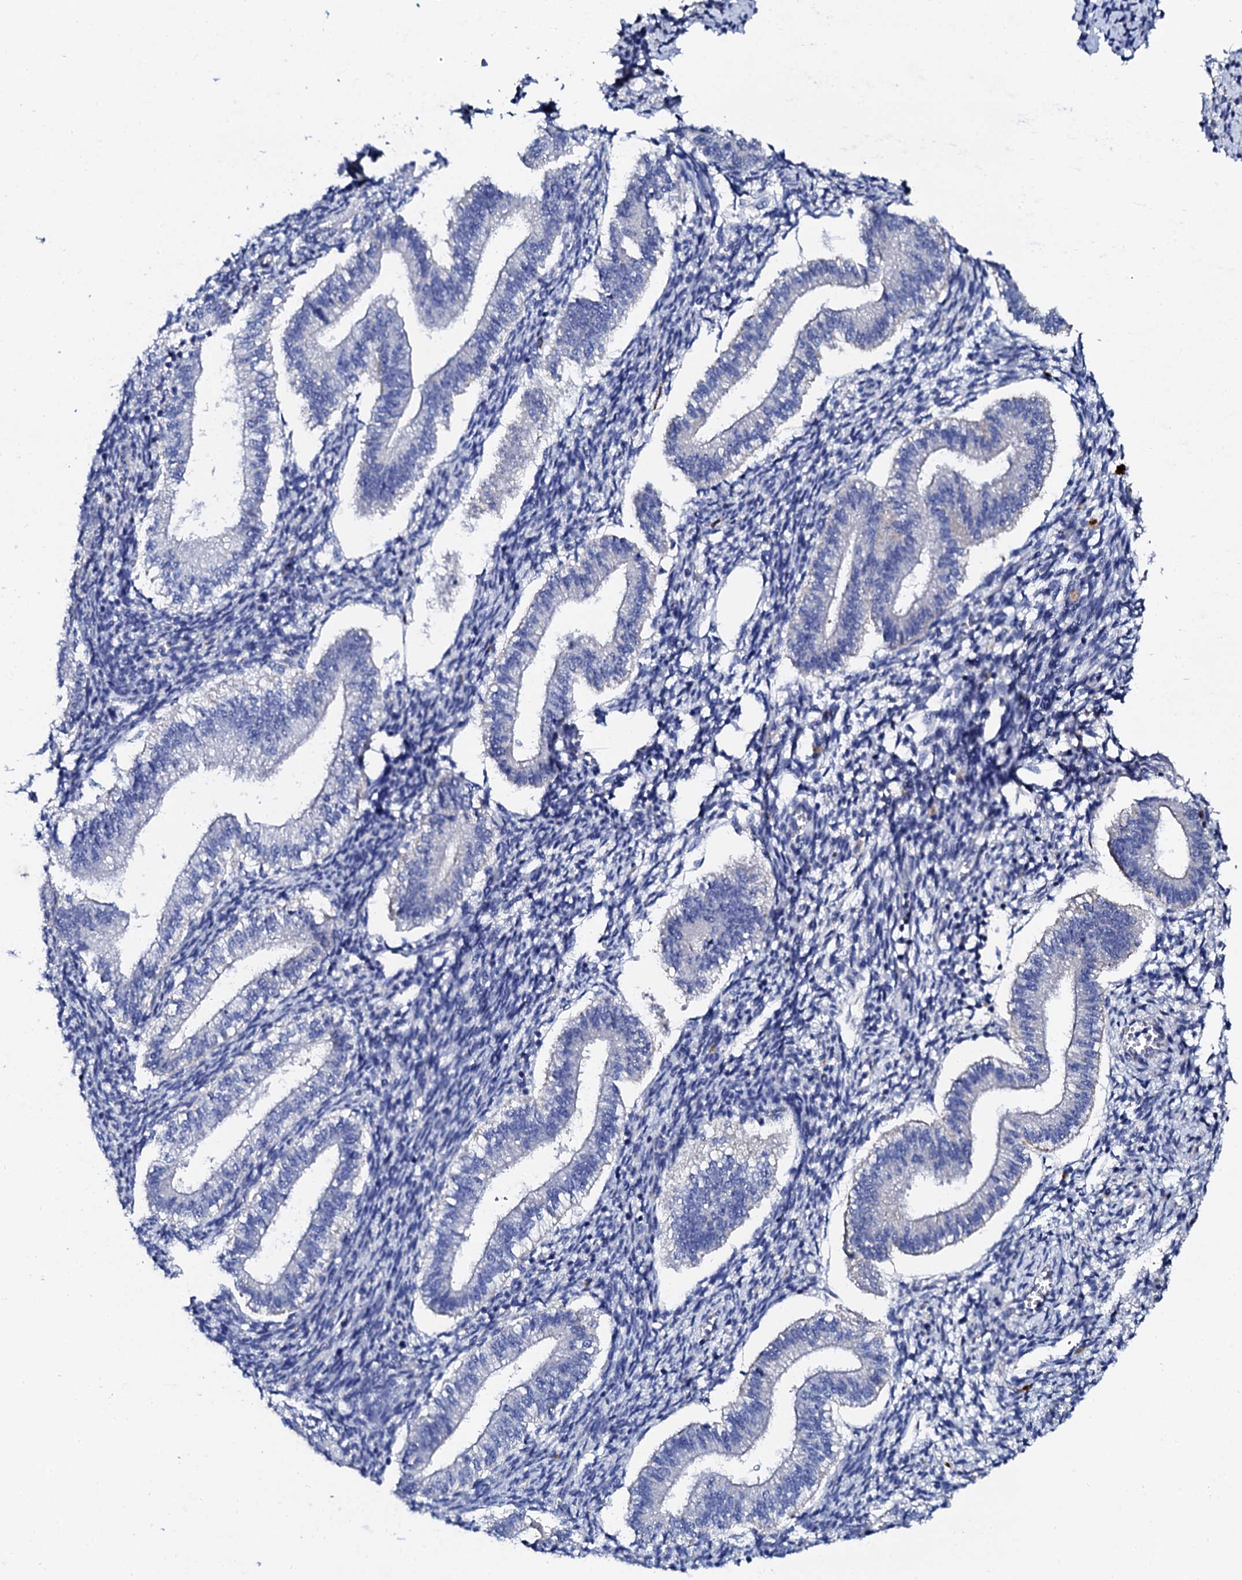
{"staining": {"intensity": "negative", "quantity": "none", "location": "none"}, "tissue": "endometrium", "cell_type": "Cells in endometrial stroma", "image_type": "normal", "snomed": [{"axis": "morphology", "description": "Normal tissue, NOS"}, {"axis": "topography", "description": "Endometrium"}], "caption": "Cells in endometrial stroma show no significant protein positivity in normal endometrium.", "gene": "KLHL32", "patient": {"sex": "female", "age": 25}}